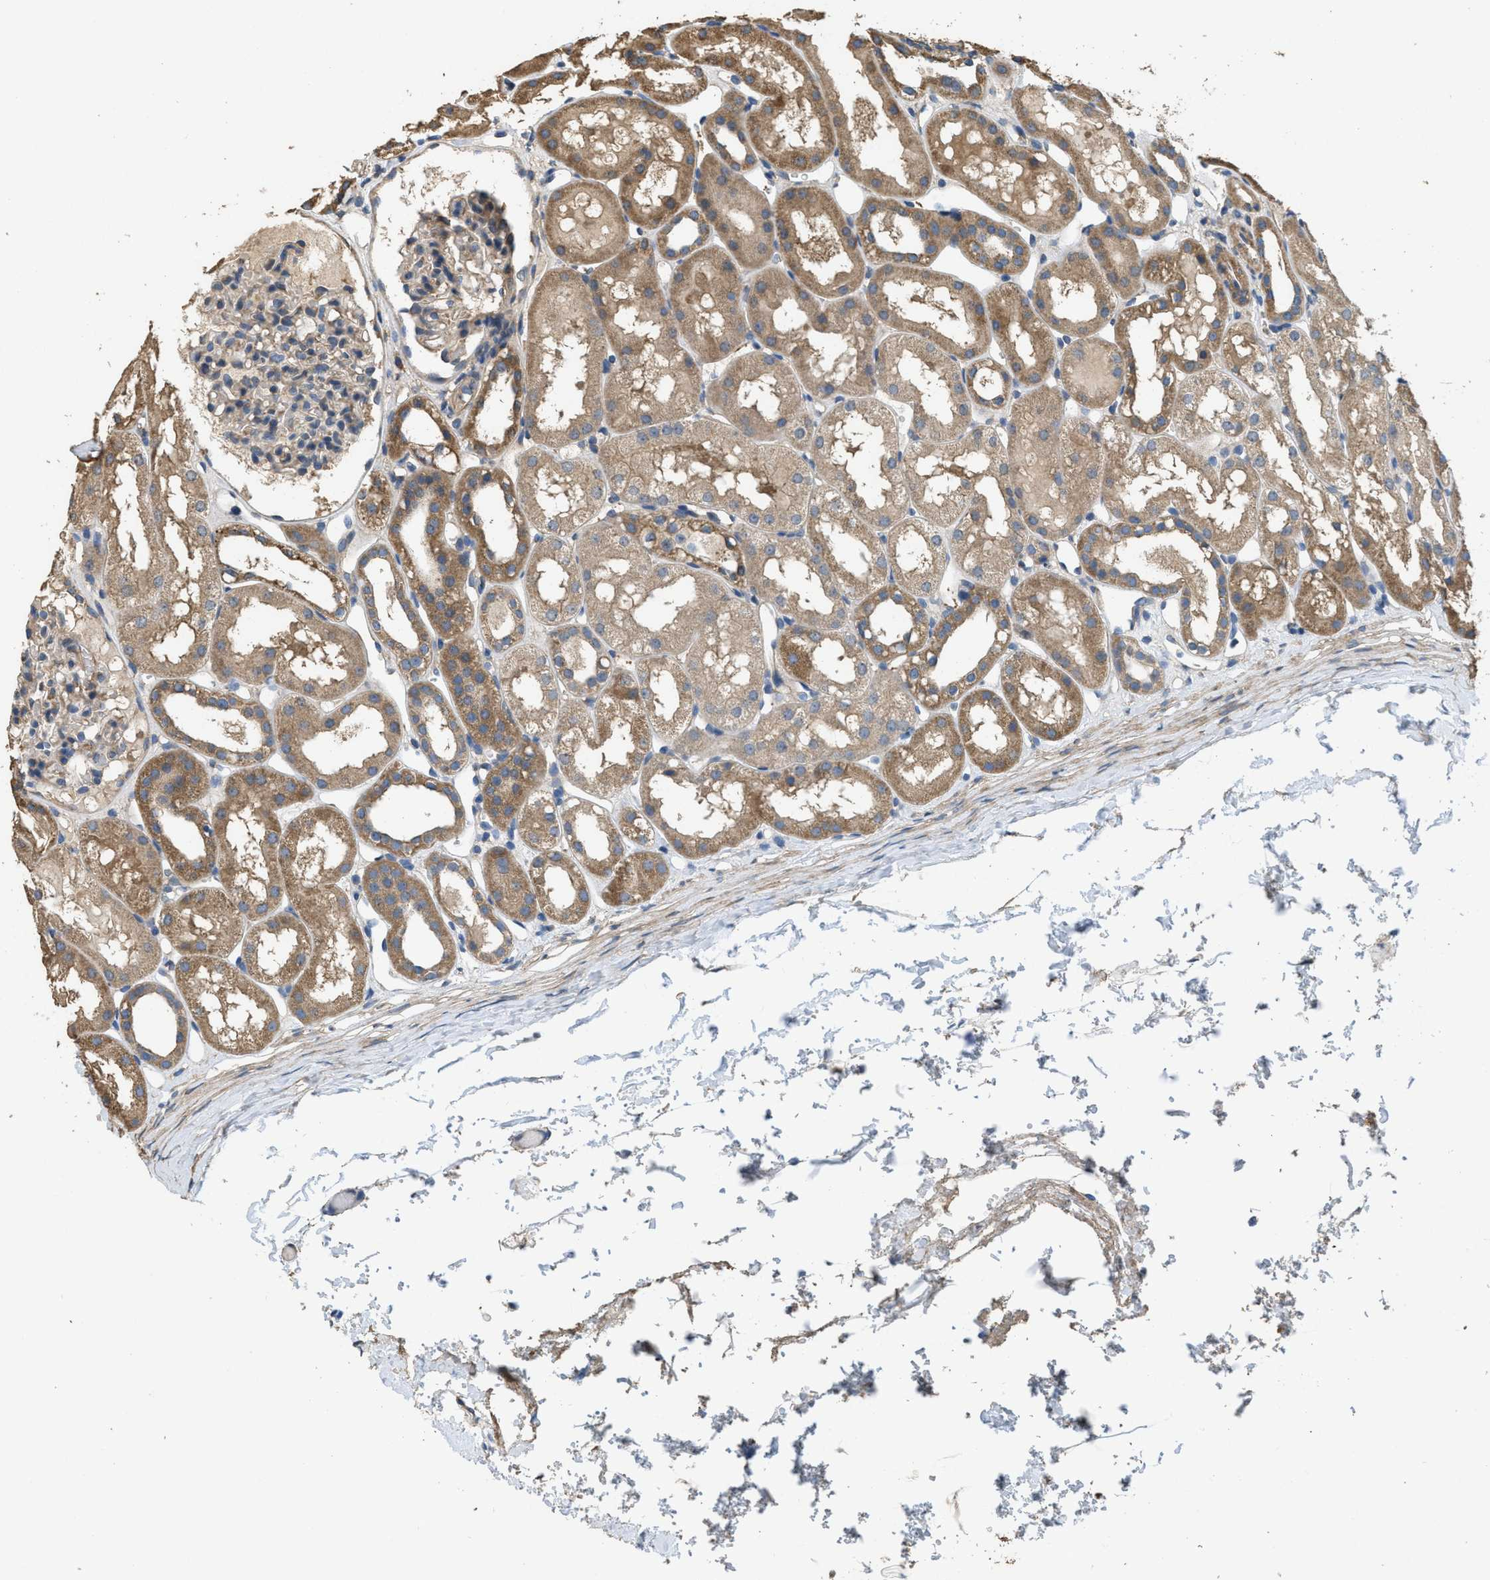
{"staining": {"intensity": "weak", "quantity": "25%-75%", "location": "cytoplasmic/membranous"}, "tissue": "kidney", "cell_type": "Cells in glomeruli", "image_type": "normal", "snomed": [{"axis": "morphology", "description": "Normal tissue, NOS"}, {"axis": "topography", "description": "Kidney"}, {"axis": "topography", "description": "Urinary bladder"}], "caption": "Protein analysis of normal kidney reveals weak cytoplasmic/membranous staining in approximately 25%-75% of cells in glomeruli.", "gene": "THBS2", "patient": {"sex": "male", "age": 16}}